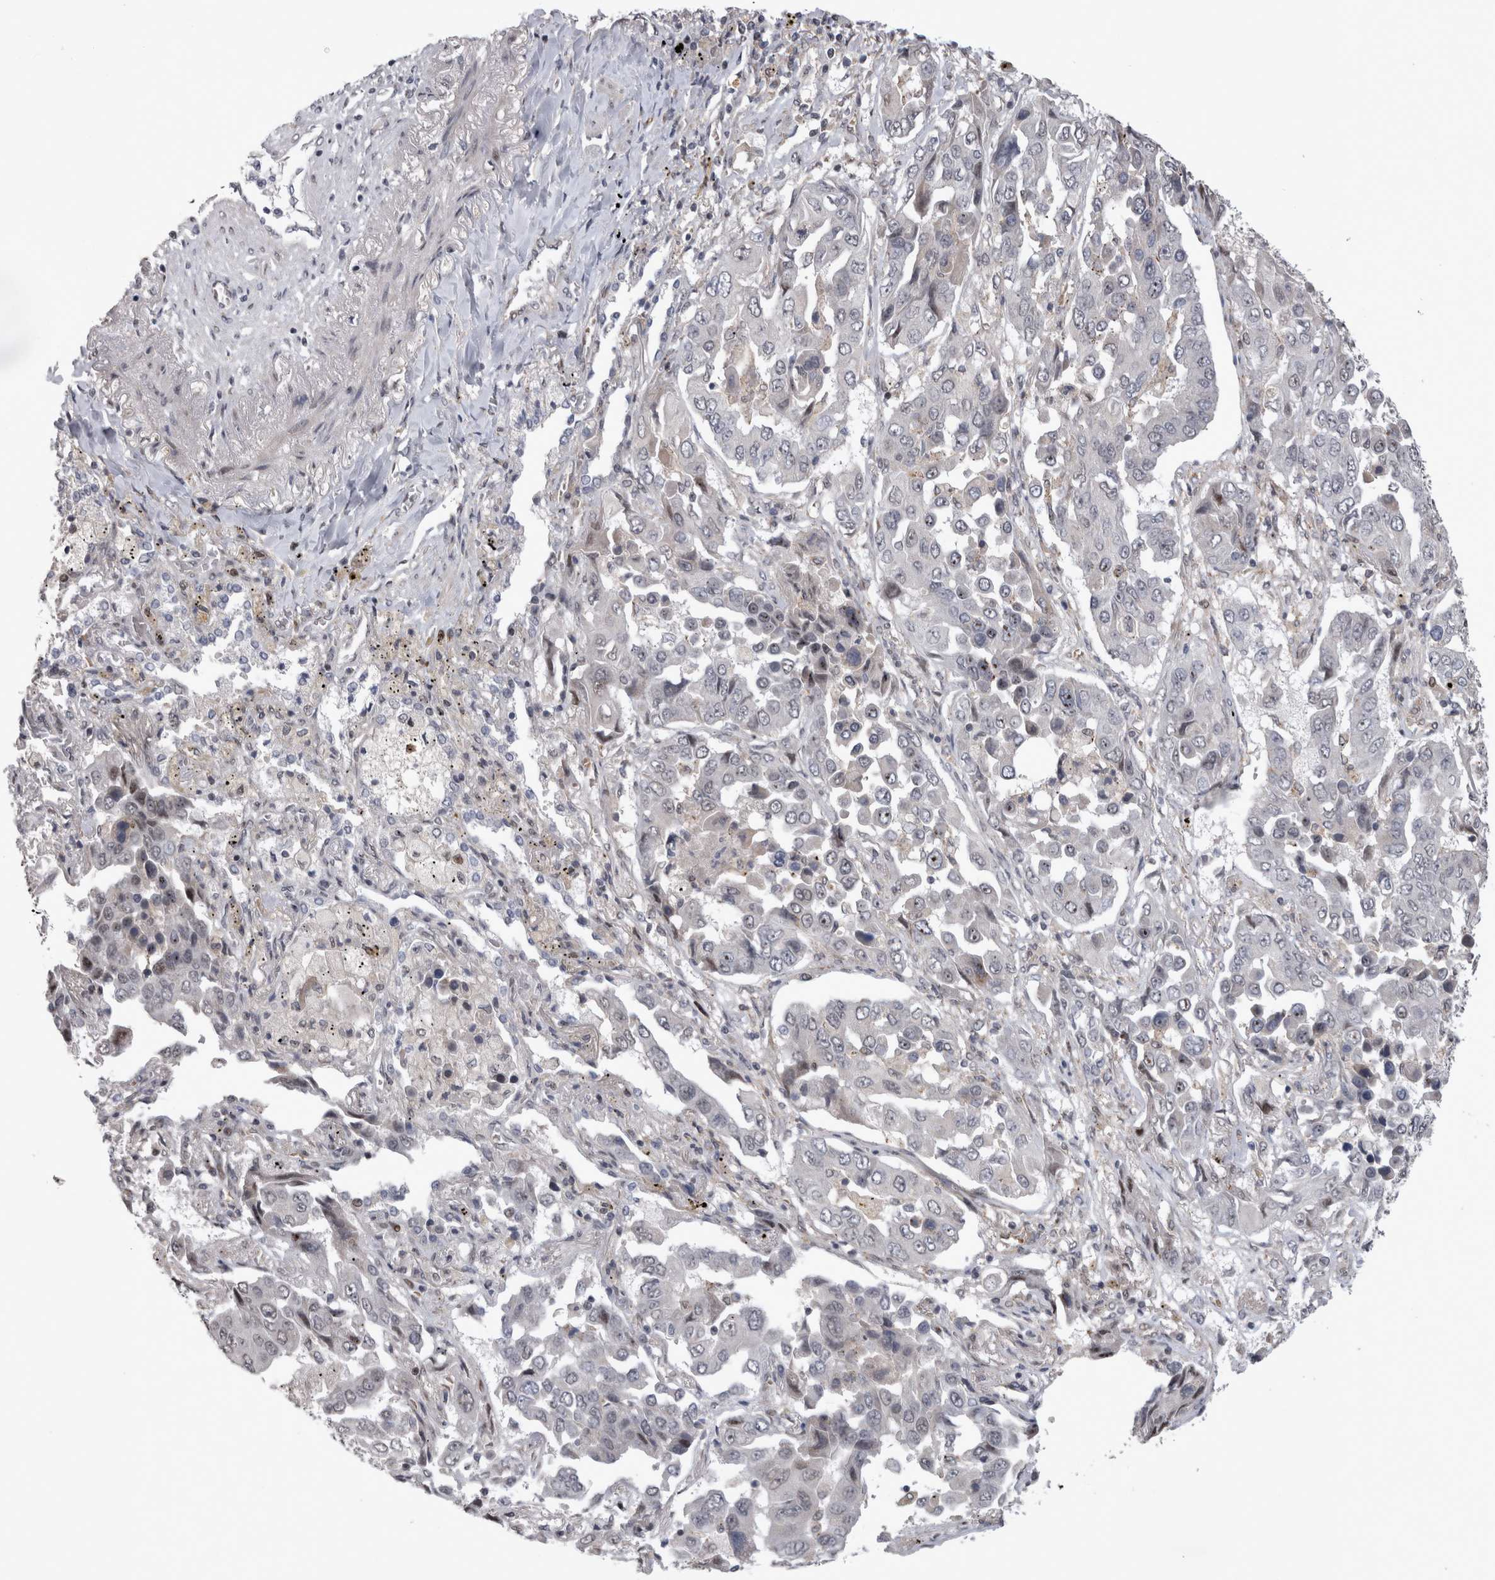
{"staining": {"intensity": "negative", "quantity": "none", "location": "none"}, "tissue": "lung cancer", "cell_type": "Tumor cells", "image_type": "cancer", "snomed": [{"axis": "morphology", "description": "Adenocarcinoma, NOS"}, {"axis": "topography", "description": "Lung"}], "caption": "DAB immunohistochemical staining of human lung adenocarcinoma shows no significant staining in tumor cells.", "gene": "IFI44", "patient": {"sex": "female", "age": 65}}